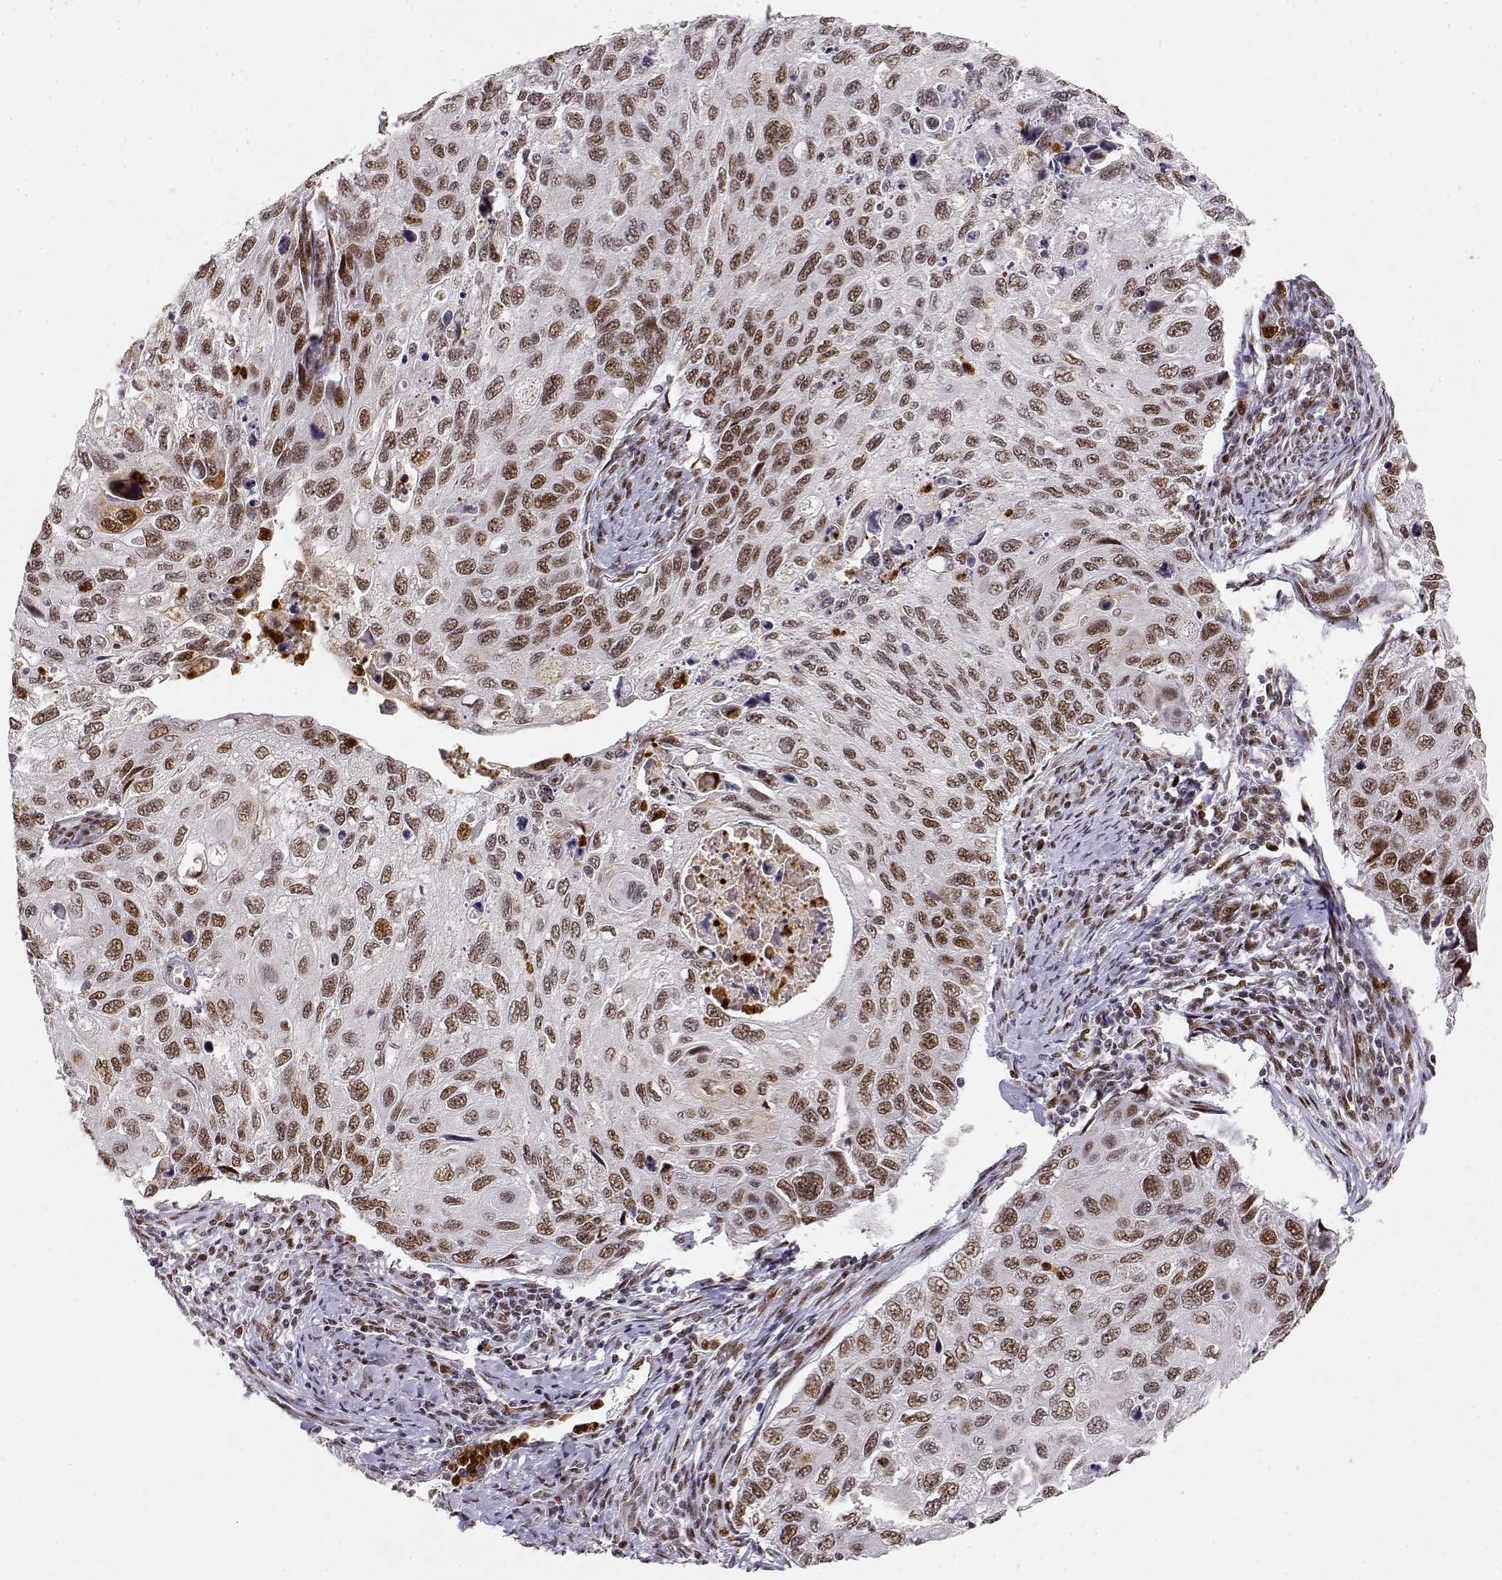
{"staining": {"intensity": "moderate", "quantity": "25%-75%", "location": "nuclear"}, "tissue": "cervical cancer", "cell_type": "Tumor cells", "image_type": "cancer", "snomed": [{"axis": "morphology", "description": "Squamous cell carcinoma, NOS"}, {"axis": "topography", "description": "Cervix"}], "caption": "Immunohistochemistry staining of cervical cancer, which shows medium levels of moderate nuclear positivity in about 25%-75% of tumor cells indicating moderate nuclear protein staining. The staining was performed using DAB (3,3'-diaminobenzidine) (brown) for protein detection and nuclei were counterstained in hematoxylin (blue).", "gene": "RSF1", "patient": {"sex": "female", "age": 70}}